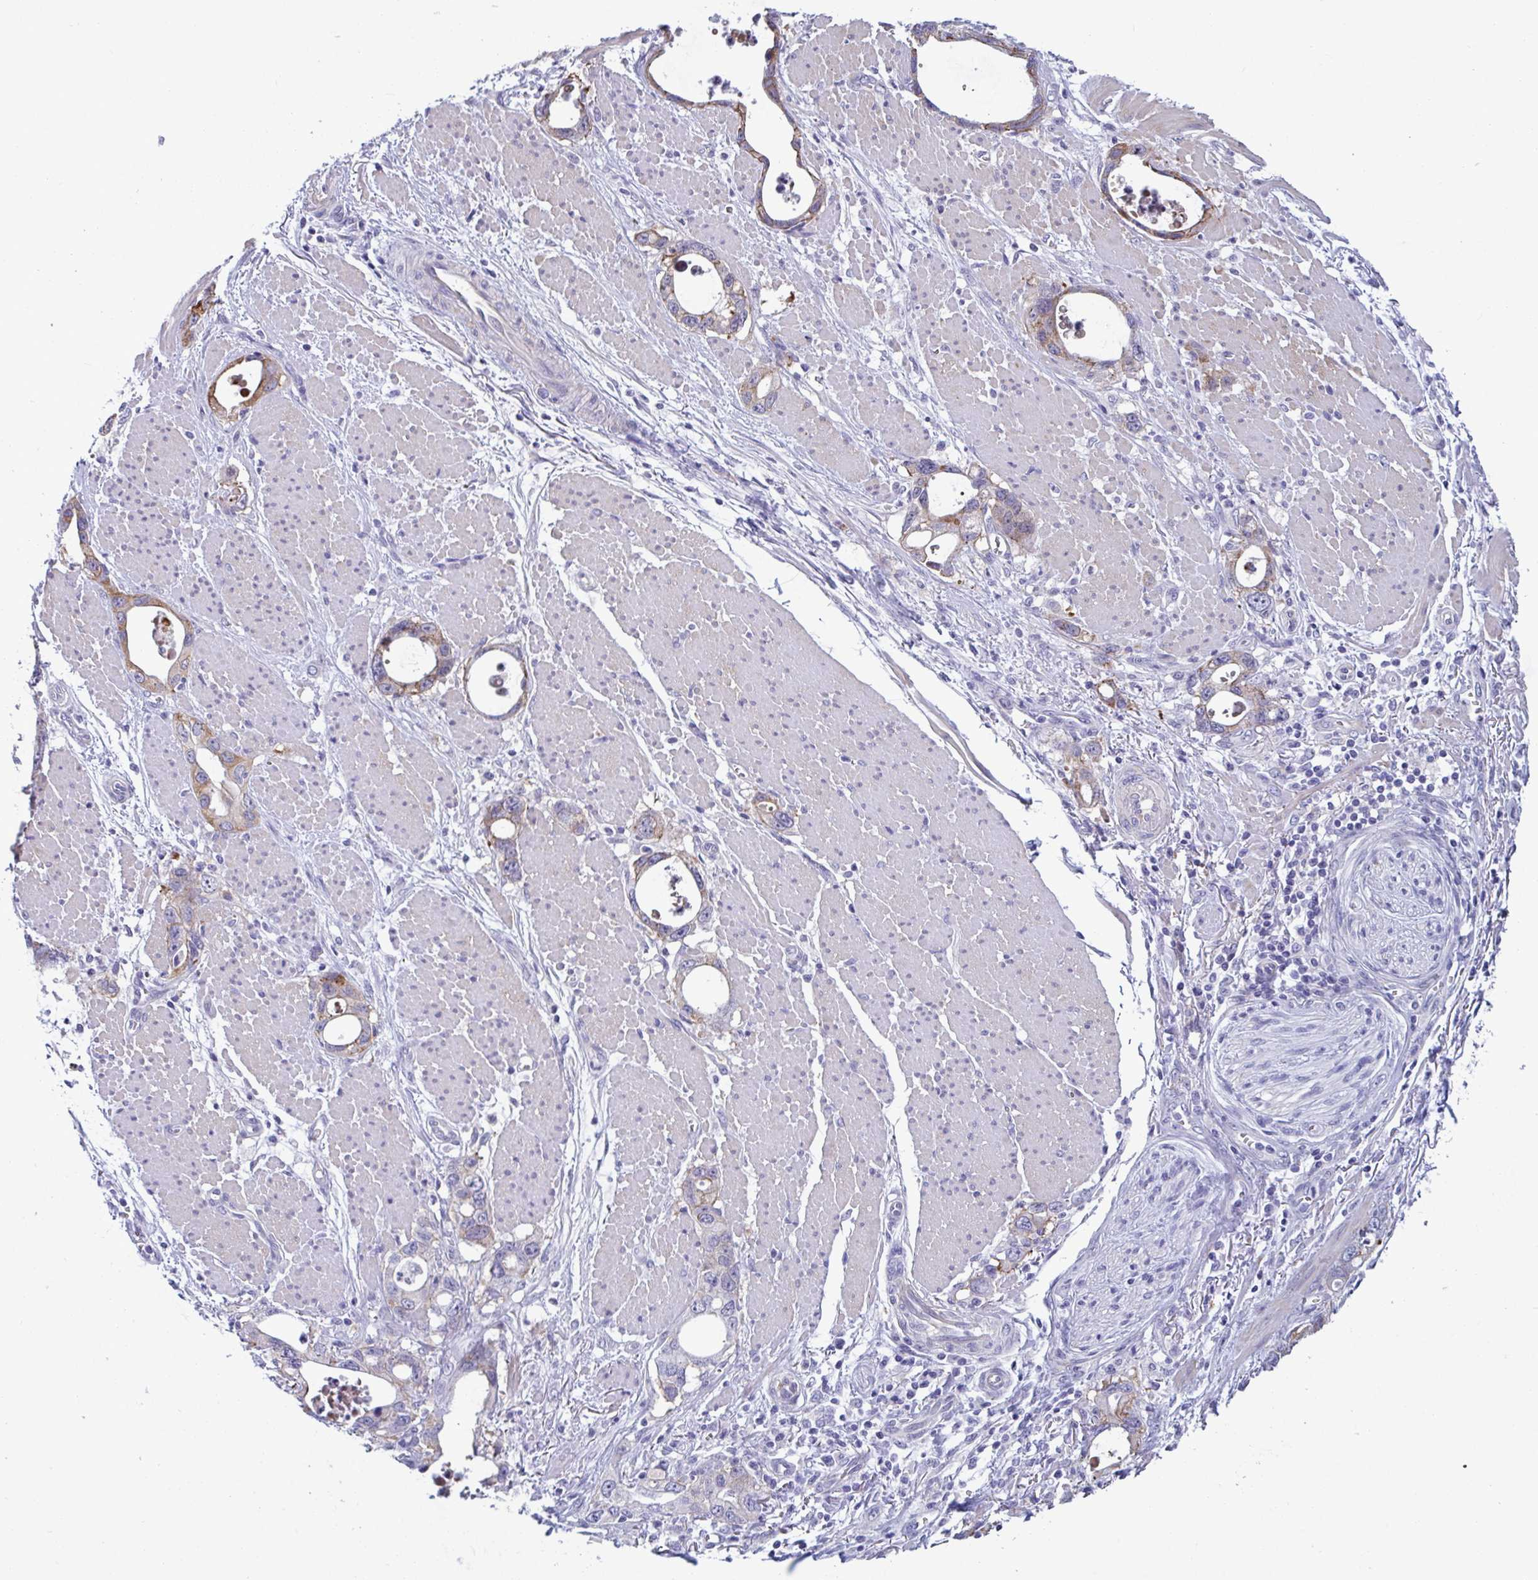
{"staining": {"intensity": "moderate", "quantity": "<25%", "location": "cytoplasmic/membranous"}, "tissue": "stomach cancer", "cell_type": "Tumor cells", "image_type": "cancer", "snomed": [{"axis": "morphology", "description": "Adenocarcinoma, NOS"}, {"axis": "topography", "description": "Stomach, upper"}], "caption": "Stomach cancer stained with a brown dye shows moderate cytoplasmic/membranous positive staining in about <25% of tumor cells.", "gene": "MS4A14", "patient": {"sex": "male", "age": 74}}